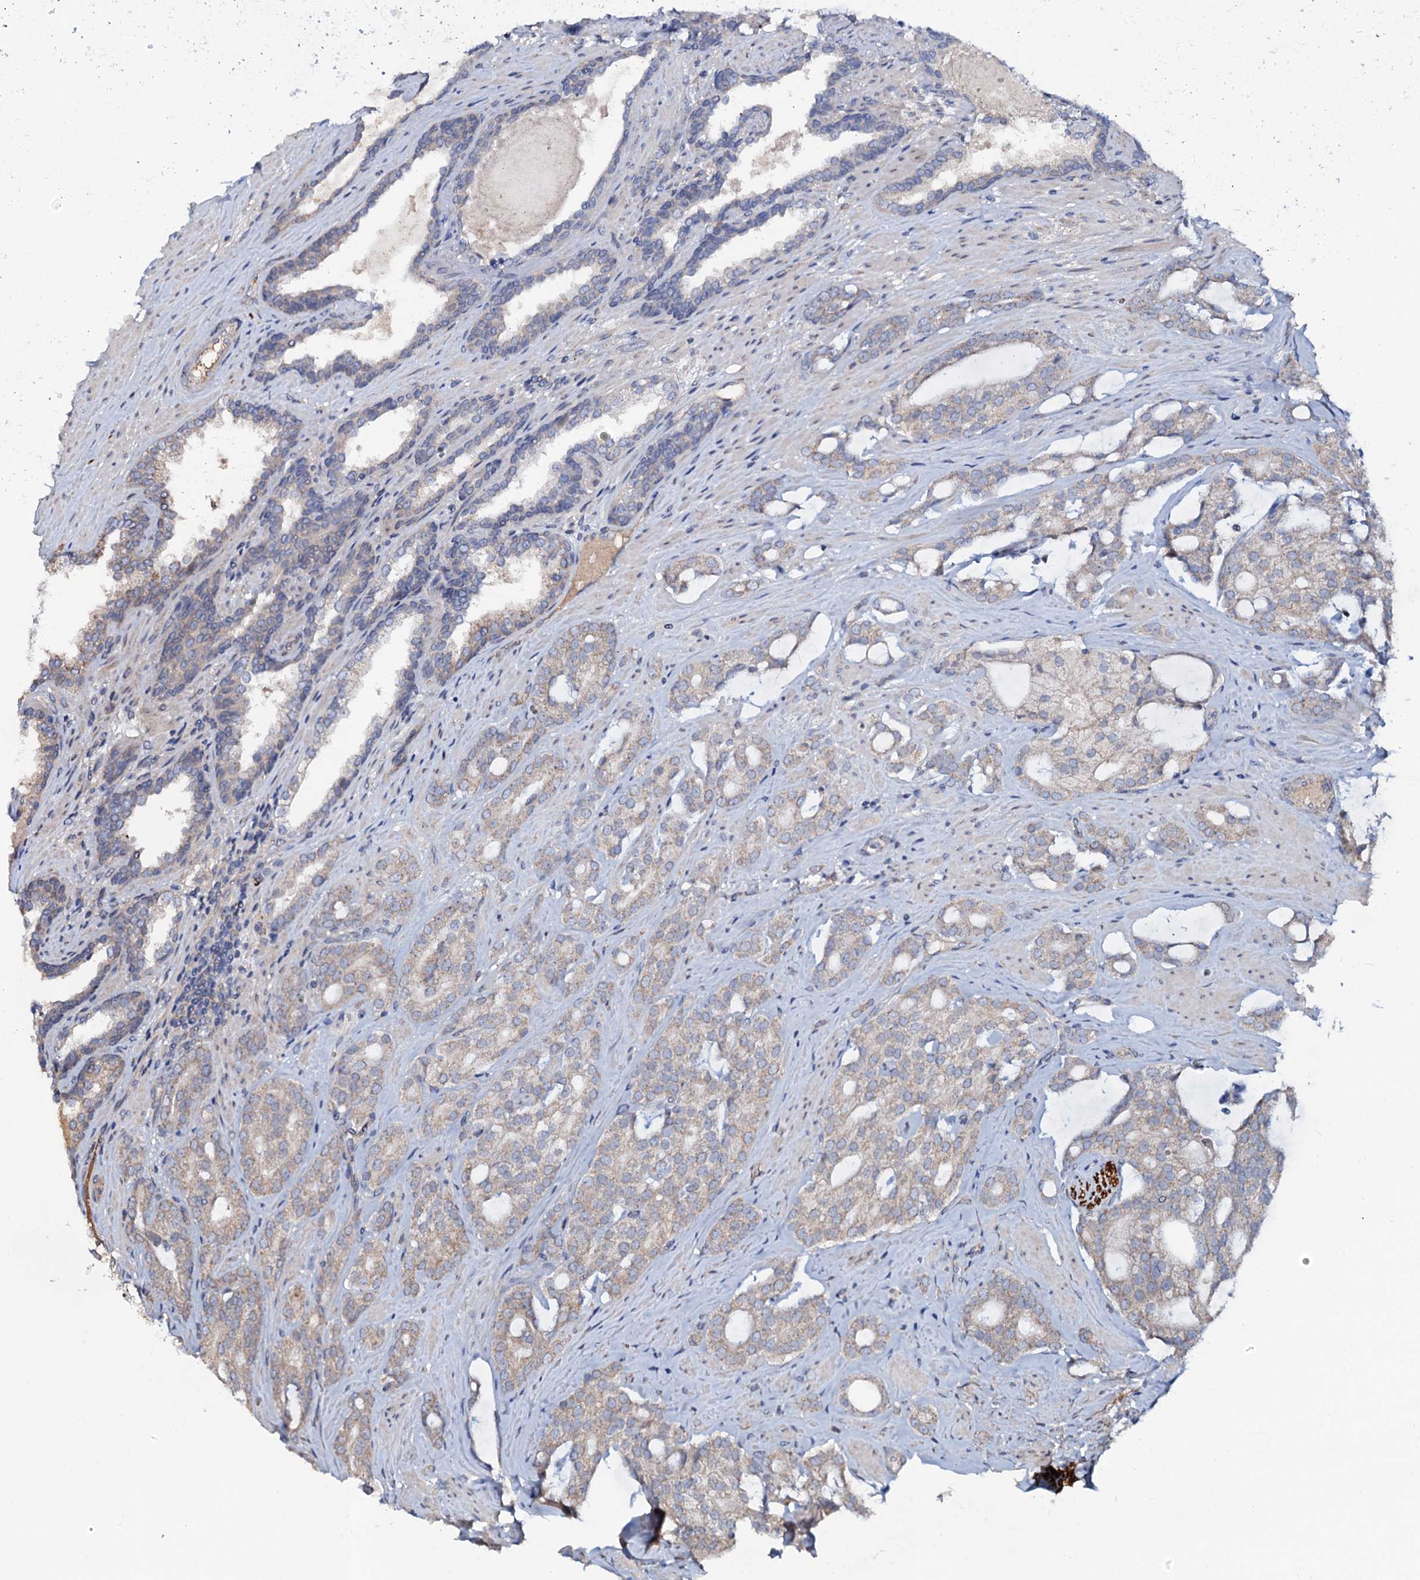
{"staining": {"intensity": "weak", "quantity": "25%-75%", "location": "cytoplasmic/membranous"}, "tissue": "prostate cancer", "cell_type": "Tumor cells", "image_type": "cancer", "snomed": [{"axis": "morphology", "description": "Adenocarcinoma, High grade"}, {"axis": "topography", "description": "Prostate"}], "caption": "Immunohistochemical staining of prostate cancer (adenocarcinoma (high-grade)) demonstrates weak cytoplasmic/membranous protein staining in about 25%-75% of tumor cells.", "gene": "PPP1R3D", "patient": {"sex": "male", "age": 63}}